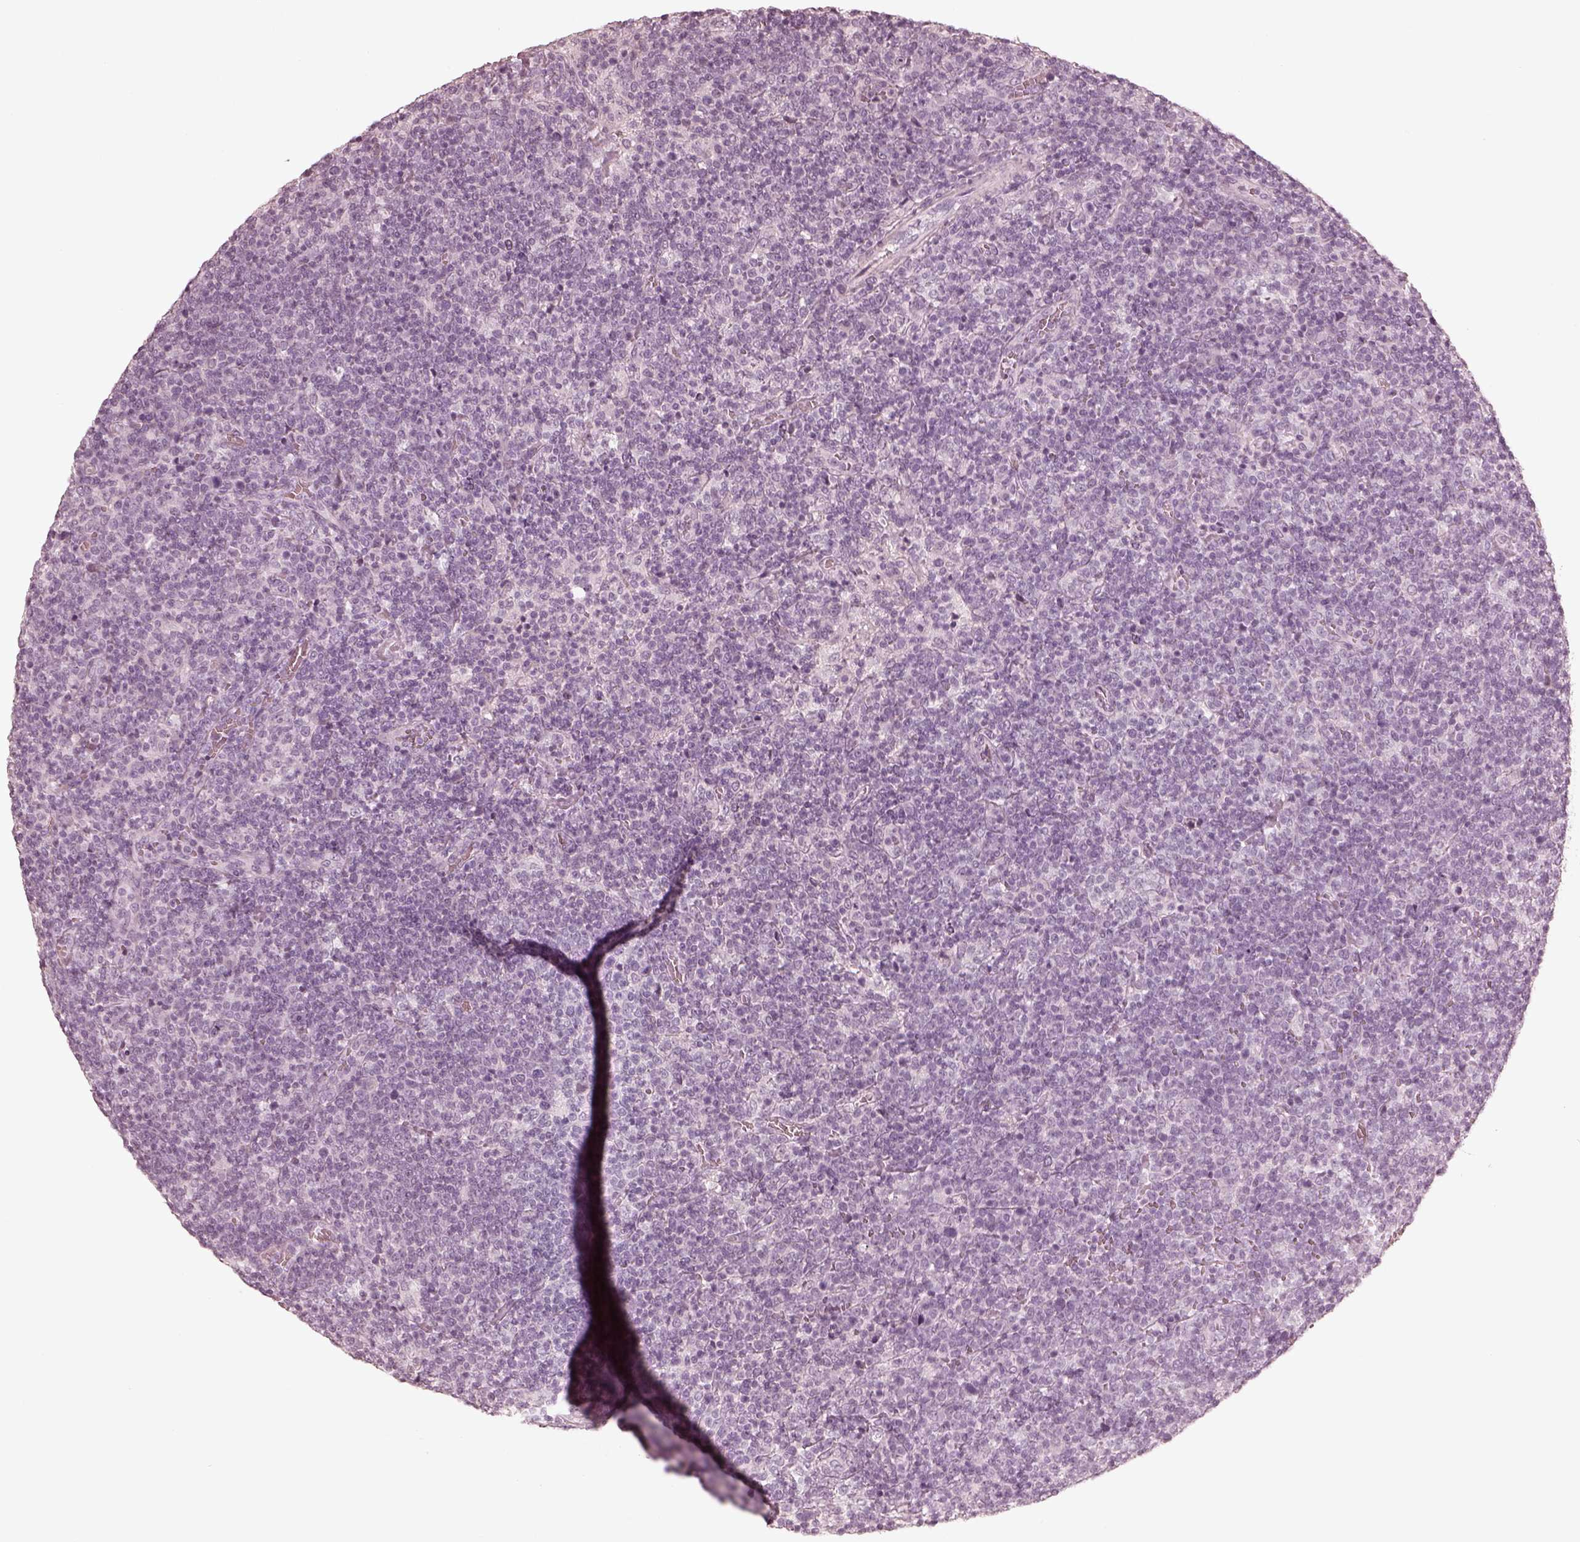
{"staining": {"intensity": "negative", "quantity": "none", "location": "none"}, "tissue": "lymphoma", "cell_type": "Tumor cells", "image_type": "cancer", "snomed": [{"axis": "morphology", "description": "Malignant lymphoma, non-Hodgkin's type, High grade"}, {"axis": "topography", "description": "Lymph node"}], "caption": "Immunohistochemistry of human lymphoma displays no expression in tumor cells. Brightfield microscopy of IHC stained with DAB (3,3'-diaminobenzidine) (brown) and hematoxylin (blue), captured at high magnification.", "gene": "CALR3", "patient": {"sex": "male", "age": 61}}